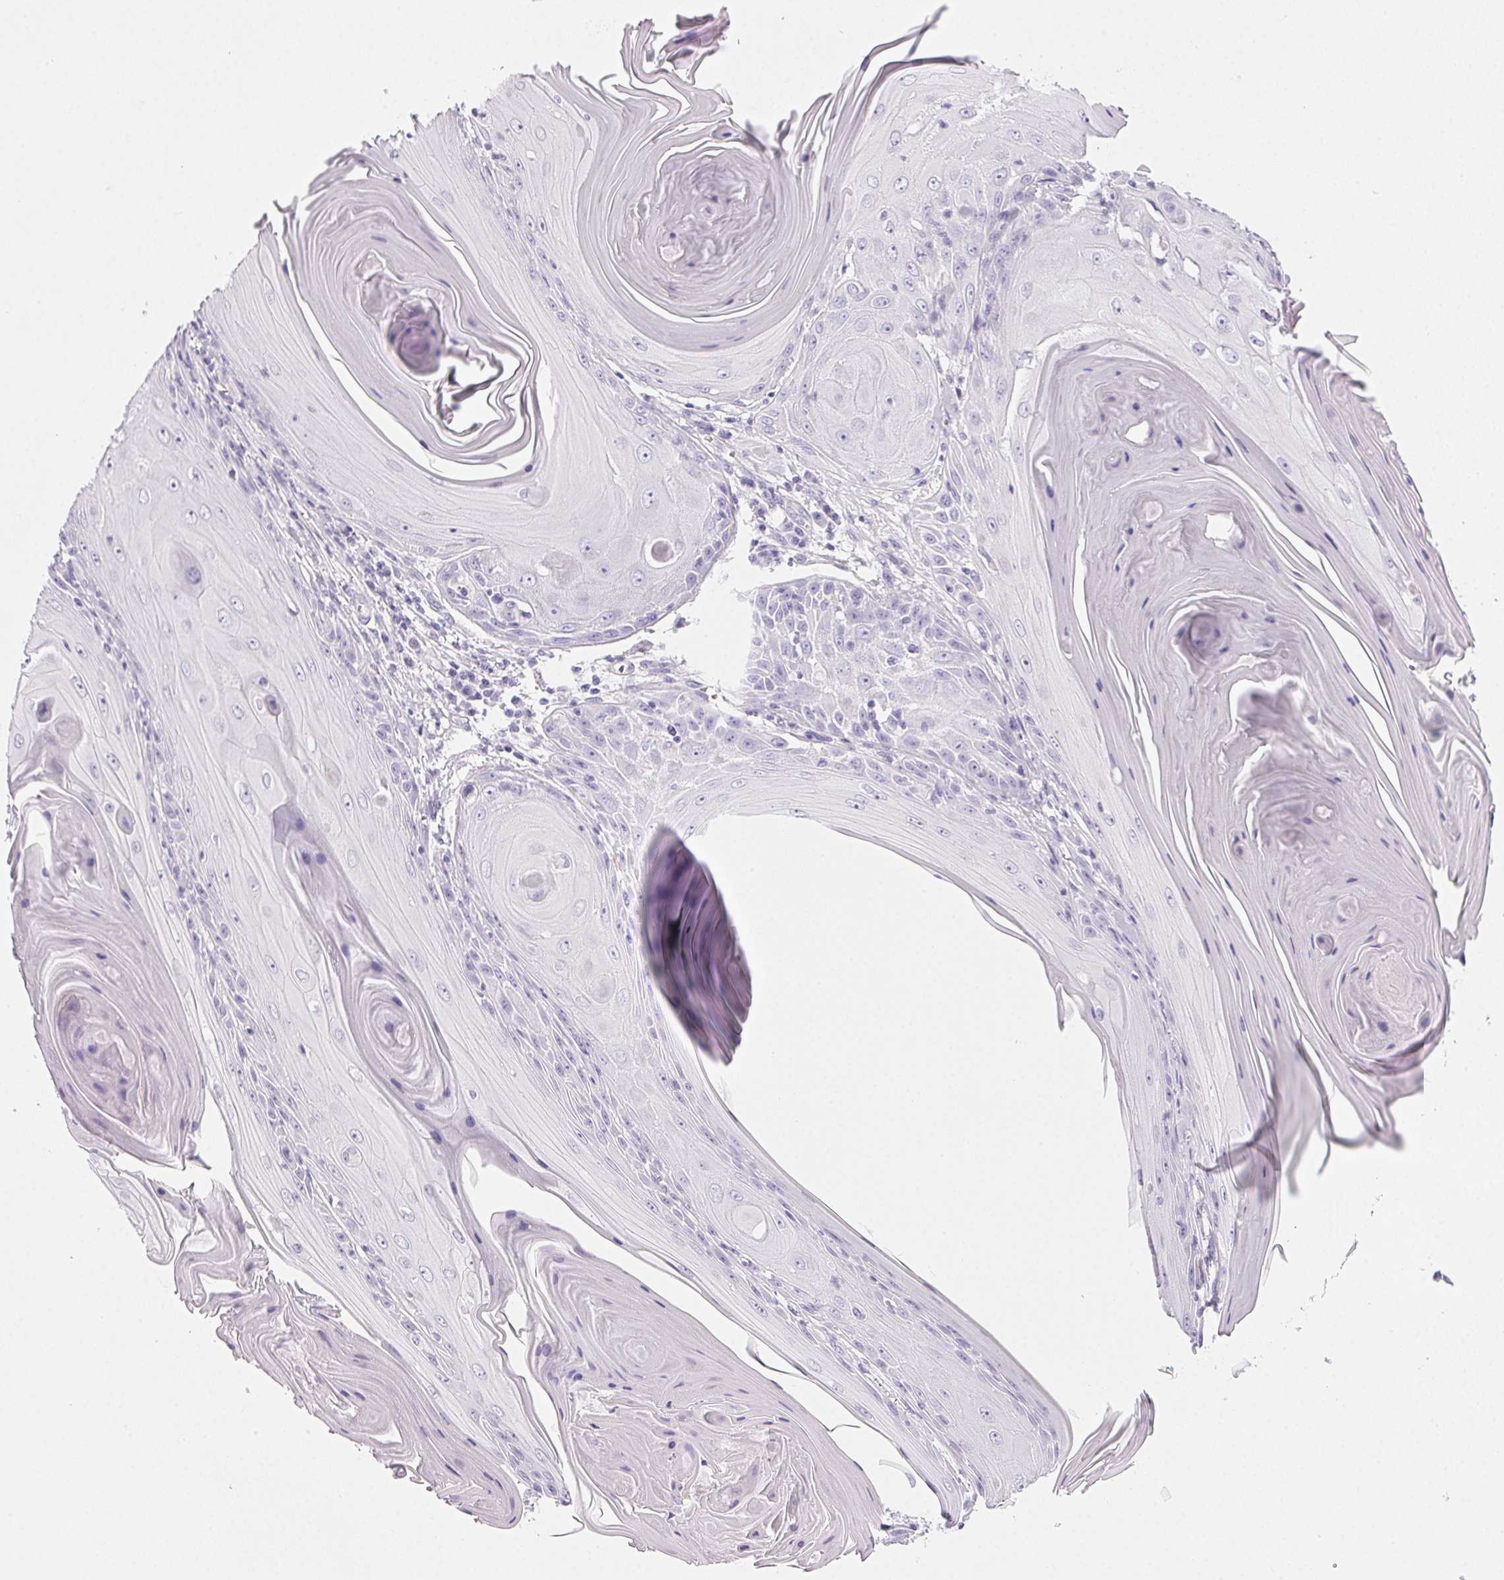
{"staining": {"intensity": "negative", "quantity": "none", "location": "none"}, "tissue": "skin cancer", "cell_type": "Tumor cells", "image_type": "cancer", "snomed": [{"axis": "morphology", "description": "Squamous cell carcinoma, NOS"}, {"axis": "topography", "description": "Skin"}, {"axis": "topography", "description": "Vulva"}], "caption": "Tumor cells are negative for protein expression in human squamous cell carcinoma (skin).", "gene": "PRSS3", "patient": {"sex": "female", "age": 85}}